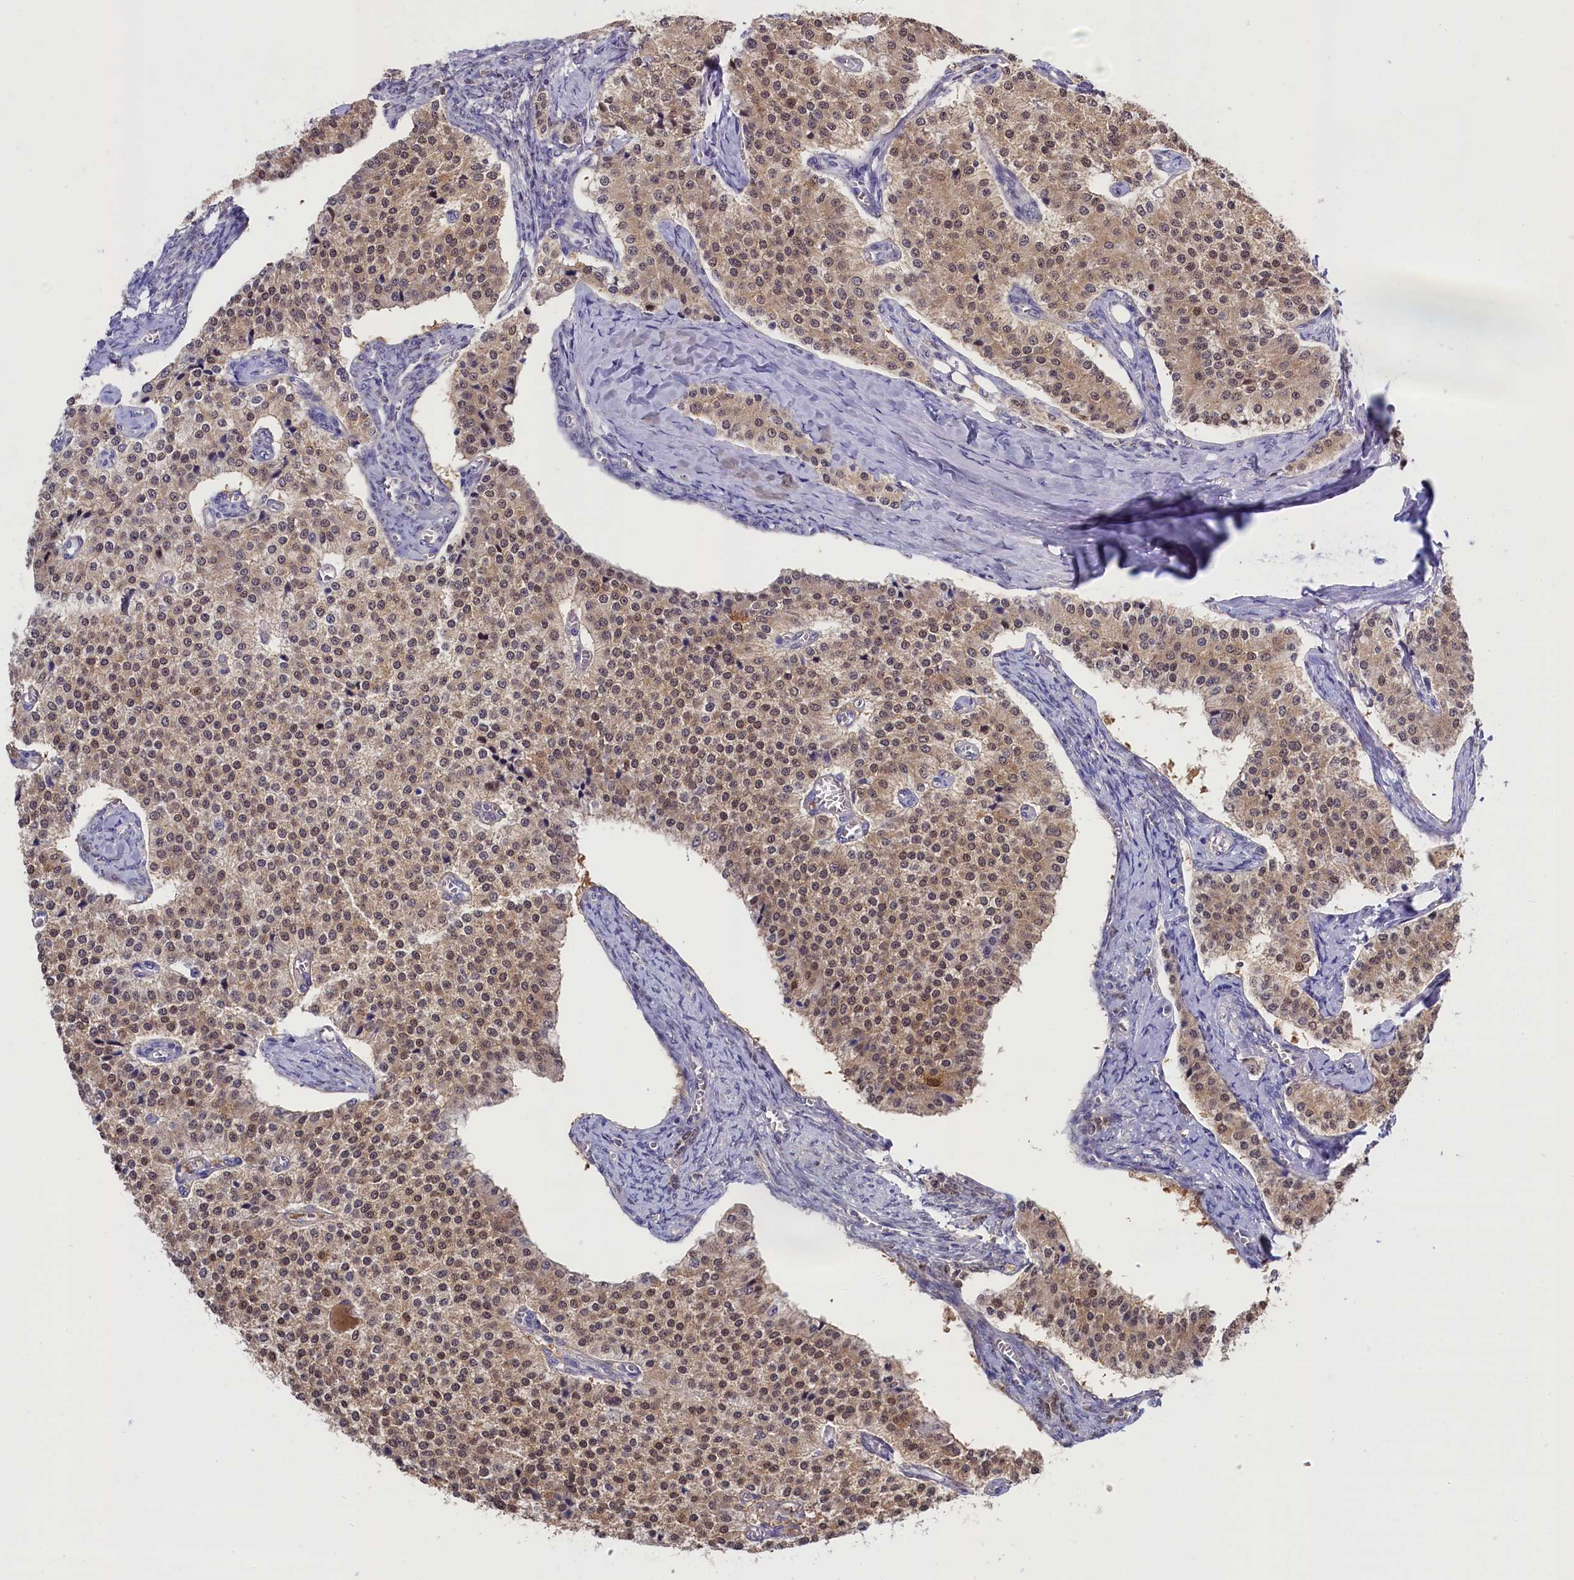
{"staining": {"intensity": "weak", "quantity": ">75%", "location": "cytoplasmic/membranous,nuclear"}, "tissue": "carcinoid", "cell_type": "Tumor cells", "image_type": "cancer", "snomed": [{"axis": "morphology", "description": "Carcinoid, malignant, NOS"}, {"axis": "topography", "description": "Colon"}], "caption": "This histopathology image displays immunohistochemistry (IHC) staining of human carcinoid, with low weak cytoplasmic/membranous and nuclear staining in about >75% of tumor cells.", "gene": "C11orf54", "patient": {"sex": "female", "age": 52}}